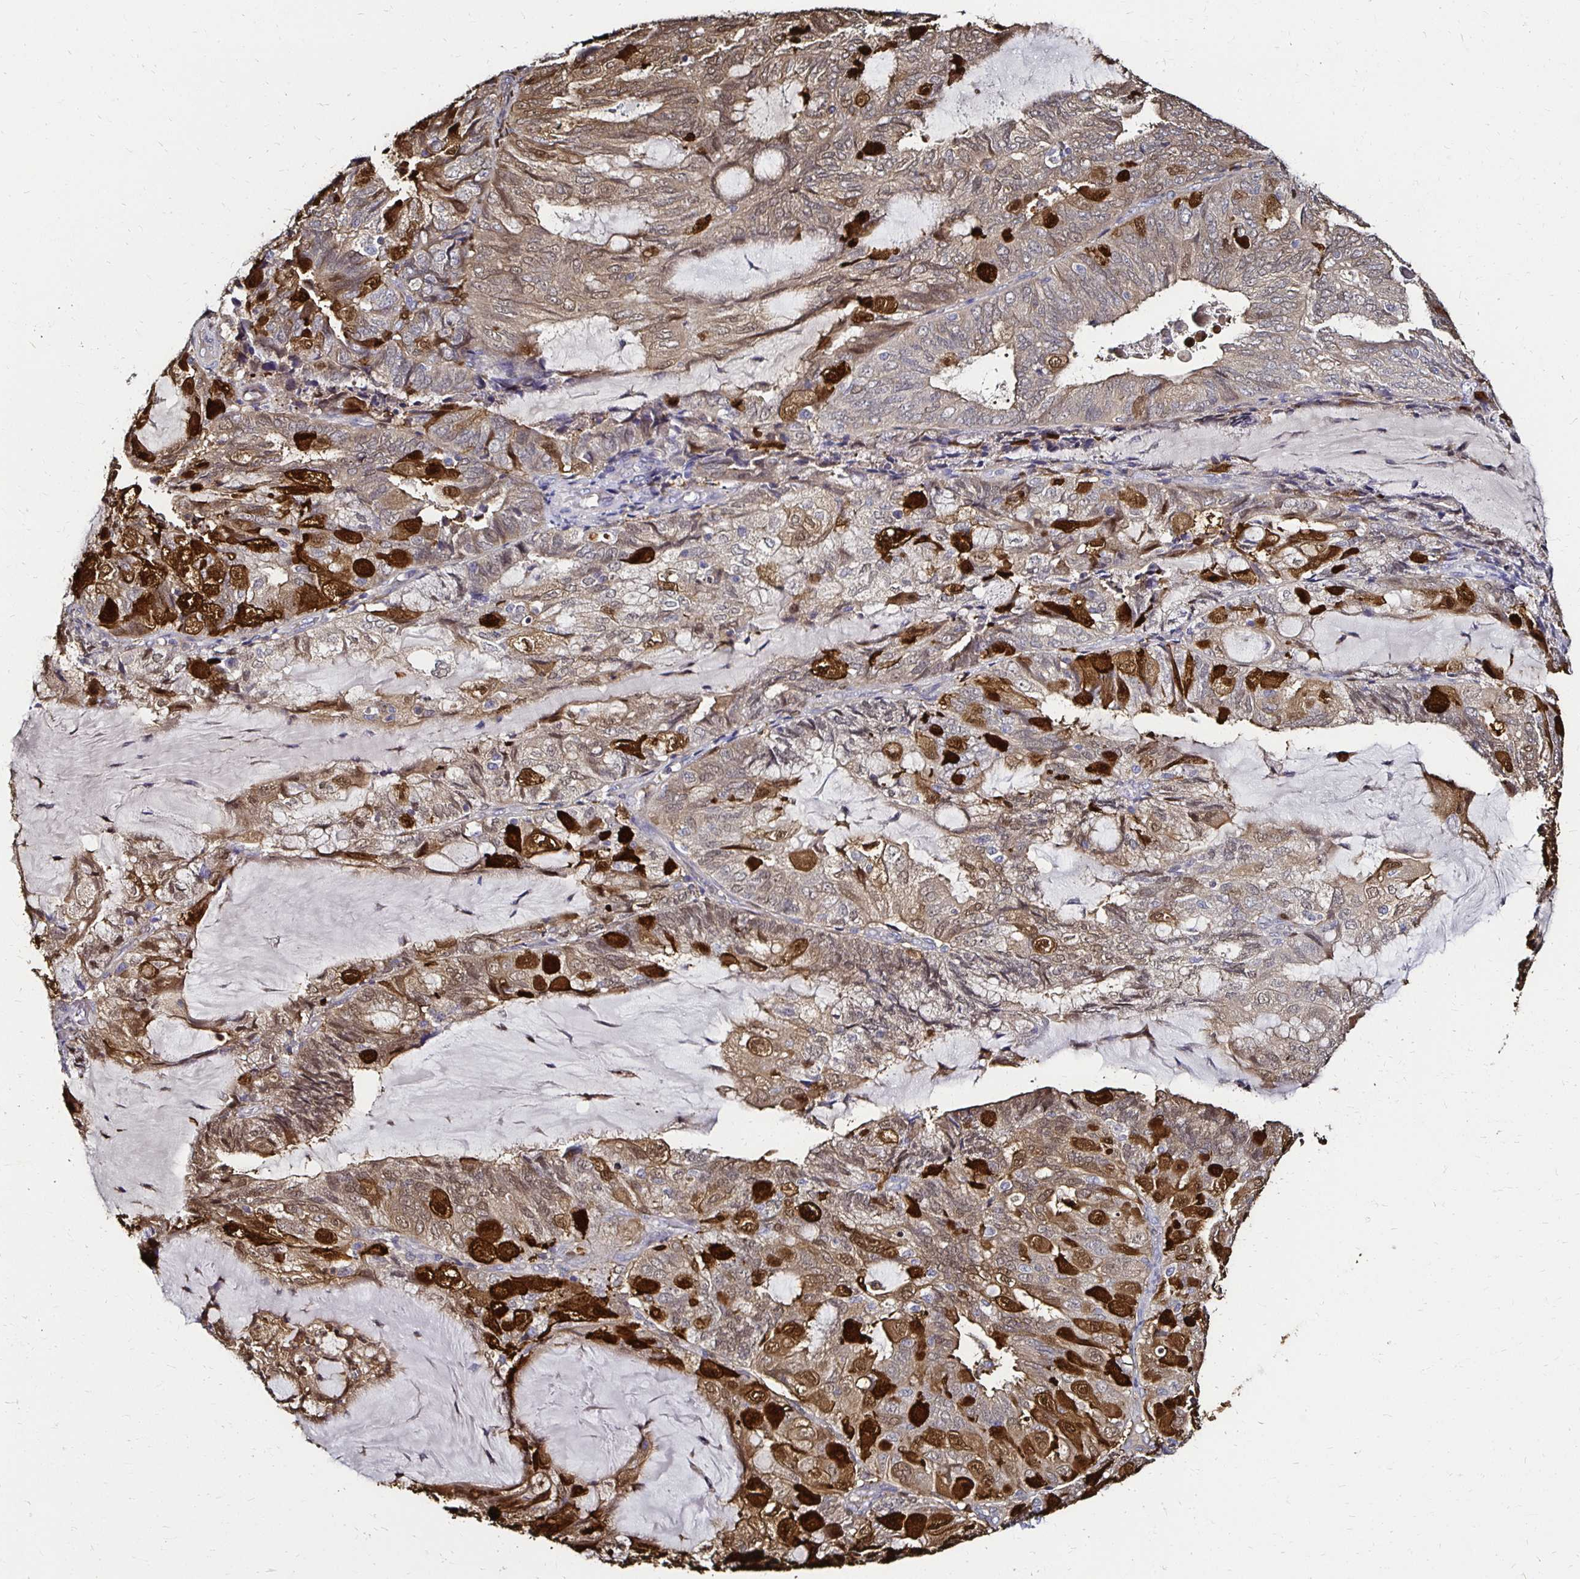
{"staining": {"intensity": "strong", "quantity": "<25%", "location": "cytoplasmic/membranous,nuclear"}, "tissue": "endometrial cancer", "cell_type": "Tumor cells", "image_type": "cancer", "snomed": [{"axis": "morphology", "description": "Adenocarcinoma, NOS"}, {"axis": "topography", "description": "Endometrium"}], "caption": "Approximately <25% of tumor cells in human adenocarcinoma (endometrial) display strong cytoplasmic/membranous and nuclear protein staining as visualized by brown immunohistochemical staining.", "gene": "TXN", "patient": {"sex": "female", "age": 81}}